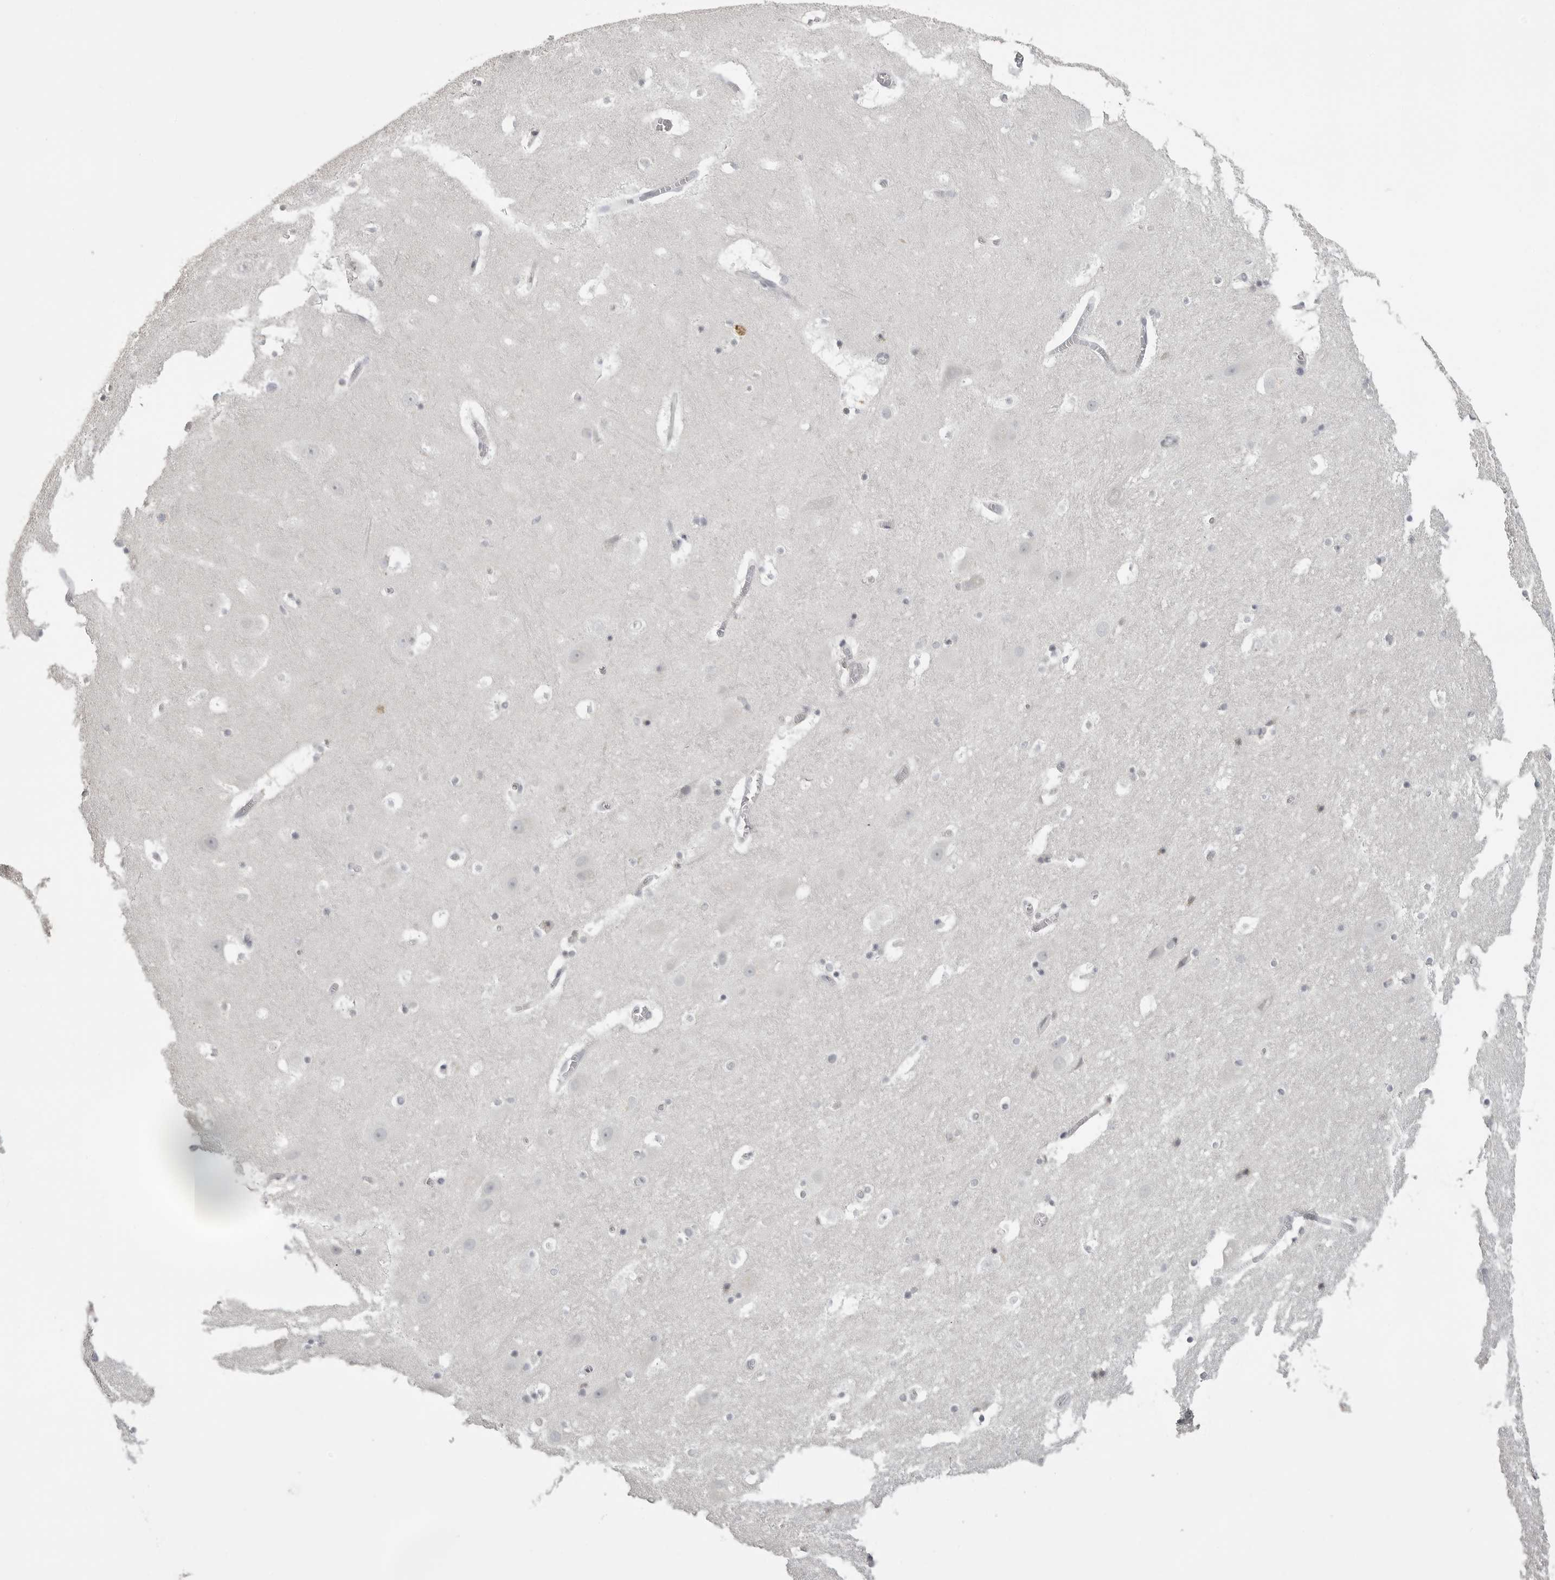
{"staining": {"intensity": "negative", "quantity": "none", "location": "none"}, "tissue": "hippocampus", "cell_type": "Glial cells", "image_type": "normal", "snomed": [{"axis": "morphology", "description": "Normal tissue, NOS"}, {"axis": "topography", "description": "Hippocampus"}], "caption": "An immunohistochemistry micrograph of normal hippocampus is shown. There is no staining in glial cells of hippocampus. (DAB (3,3'-diaminobenzidine) immunohistochemistry with hematoxylin counter stain).", "gene": "GPN2", "patient": {"sex": "male", "age": 45}}